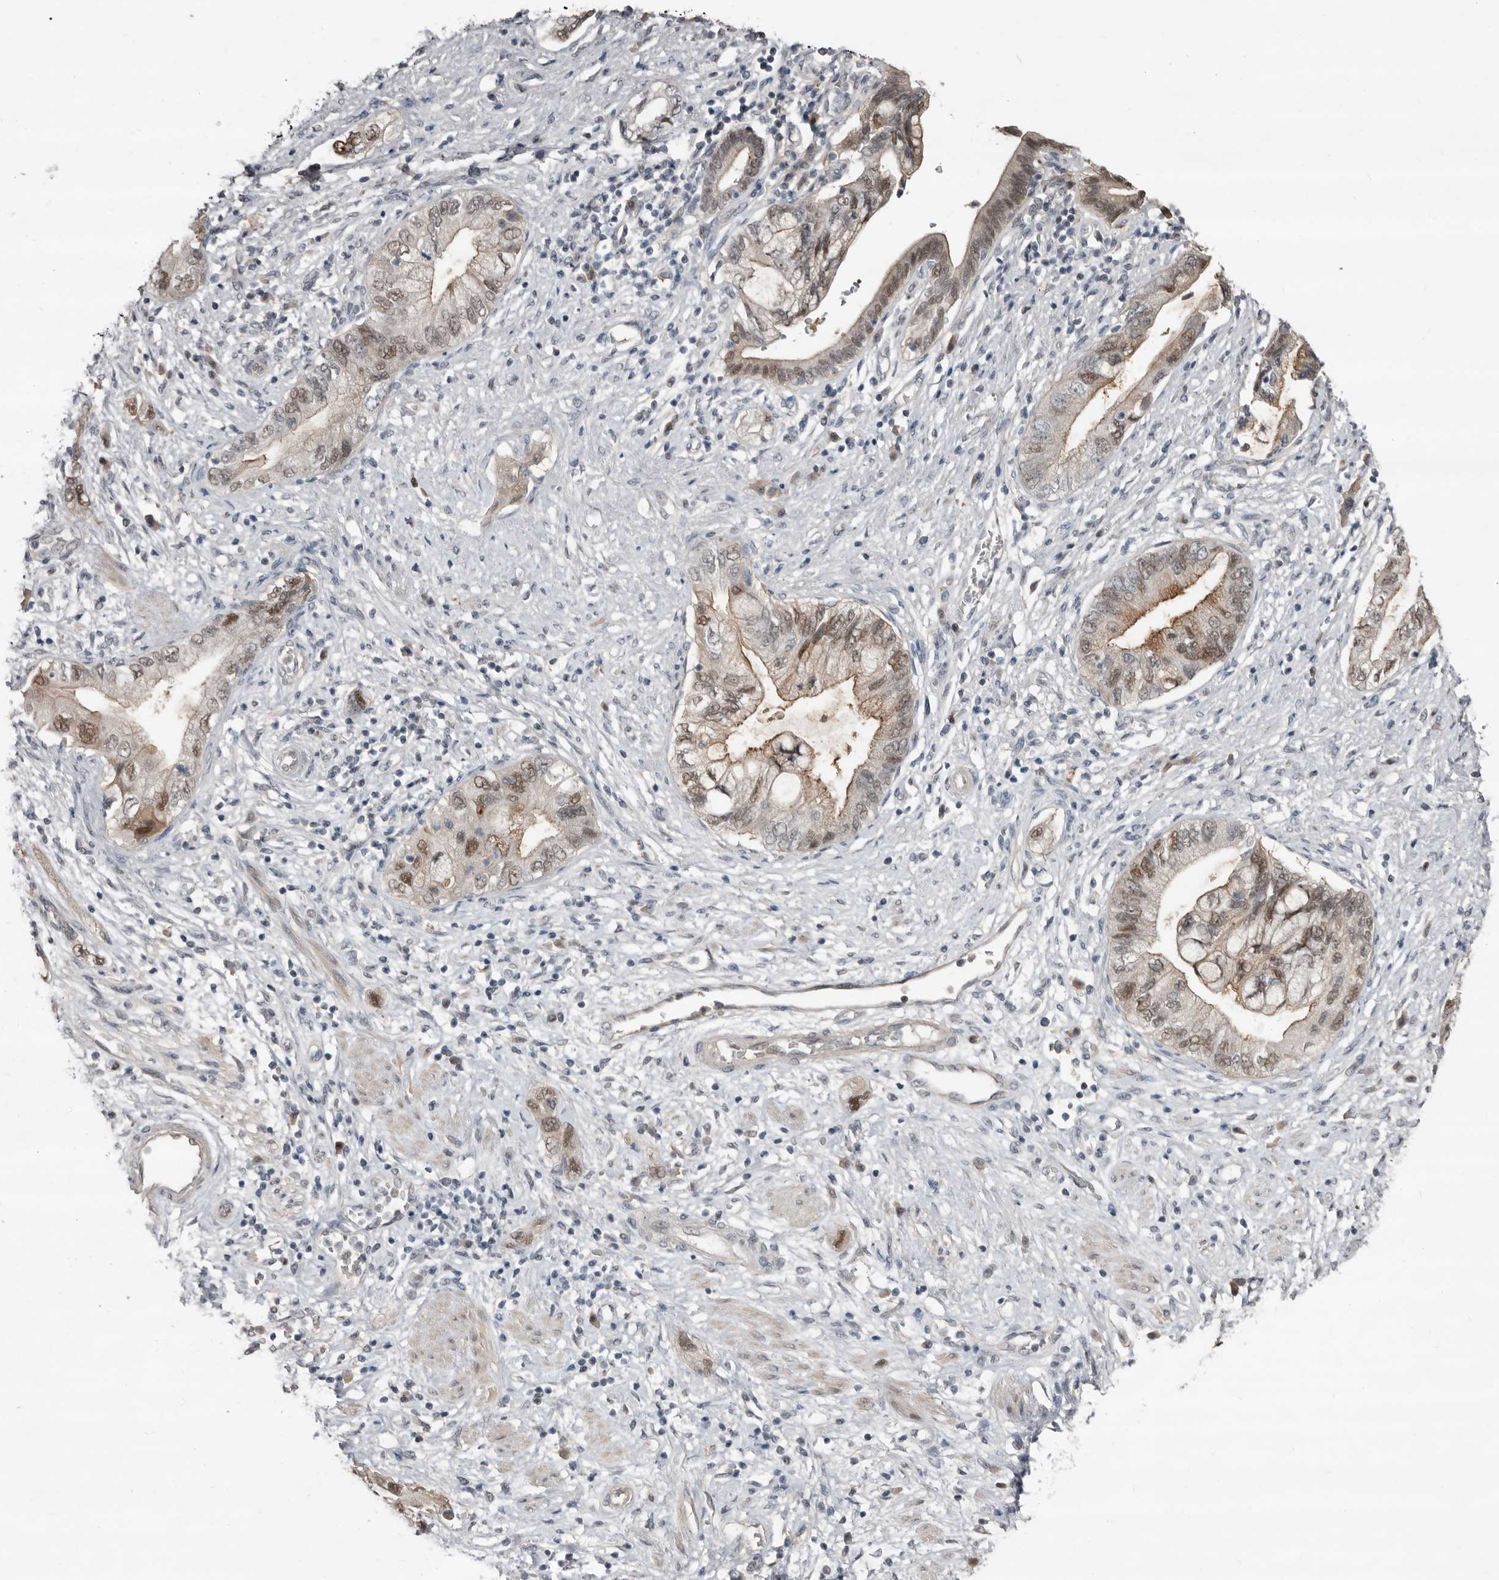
{"staining": {"intensity": "moderate", "quantity": ">75%", "location": "nuclear"}, "tissue": "pancreatic cancer", "cell_type": "Tumor cells", "image_type": "cancer", "snomed": [{"axis": "morphology", "description": "Adenocarcinoma, NOS"}, {"axis": "topography", "description": "Pancreas"}], "caption": "Immunohistochemical staining of pancreatic adenocarcinoma demonstrates medium levels of moderate nuclear protein staining in about >75% of tumor cells.", "gene": "RBKS", "patient": {"sex": "female", "age": 73}}